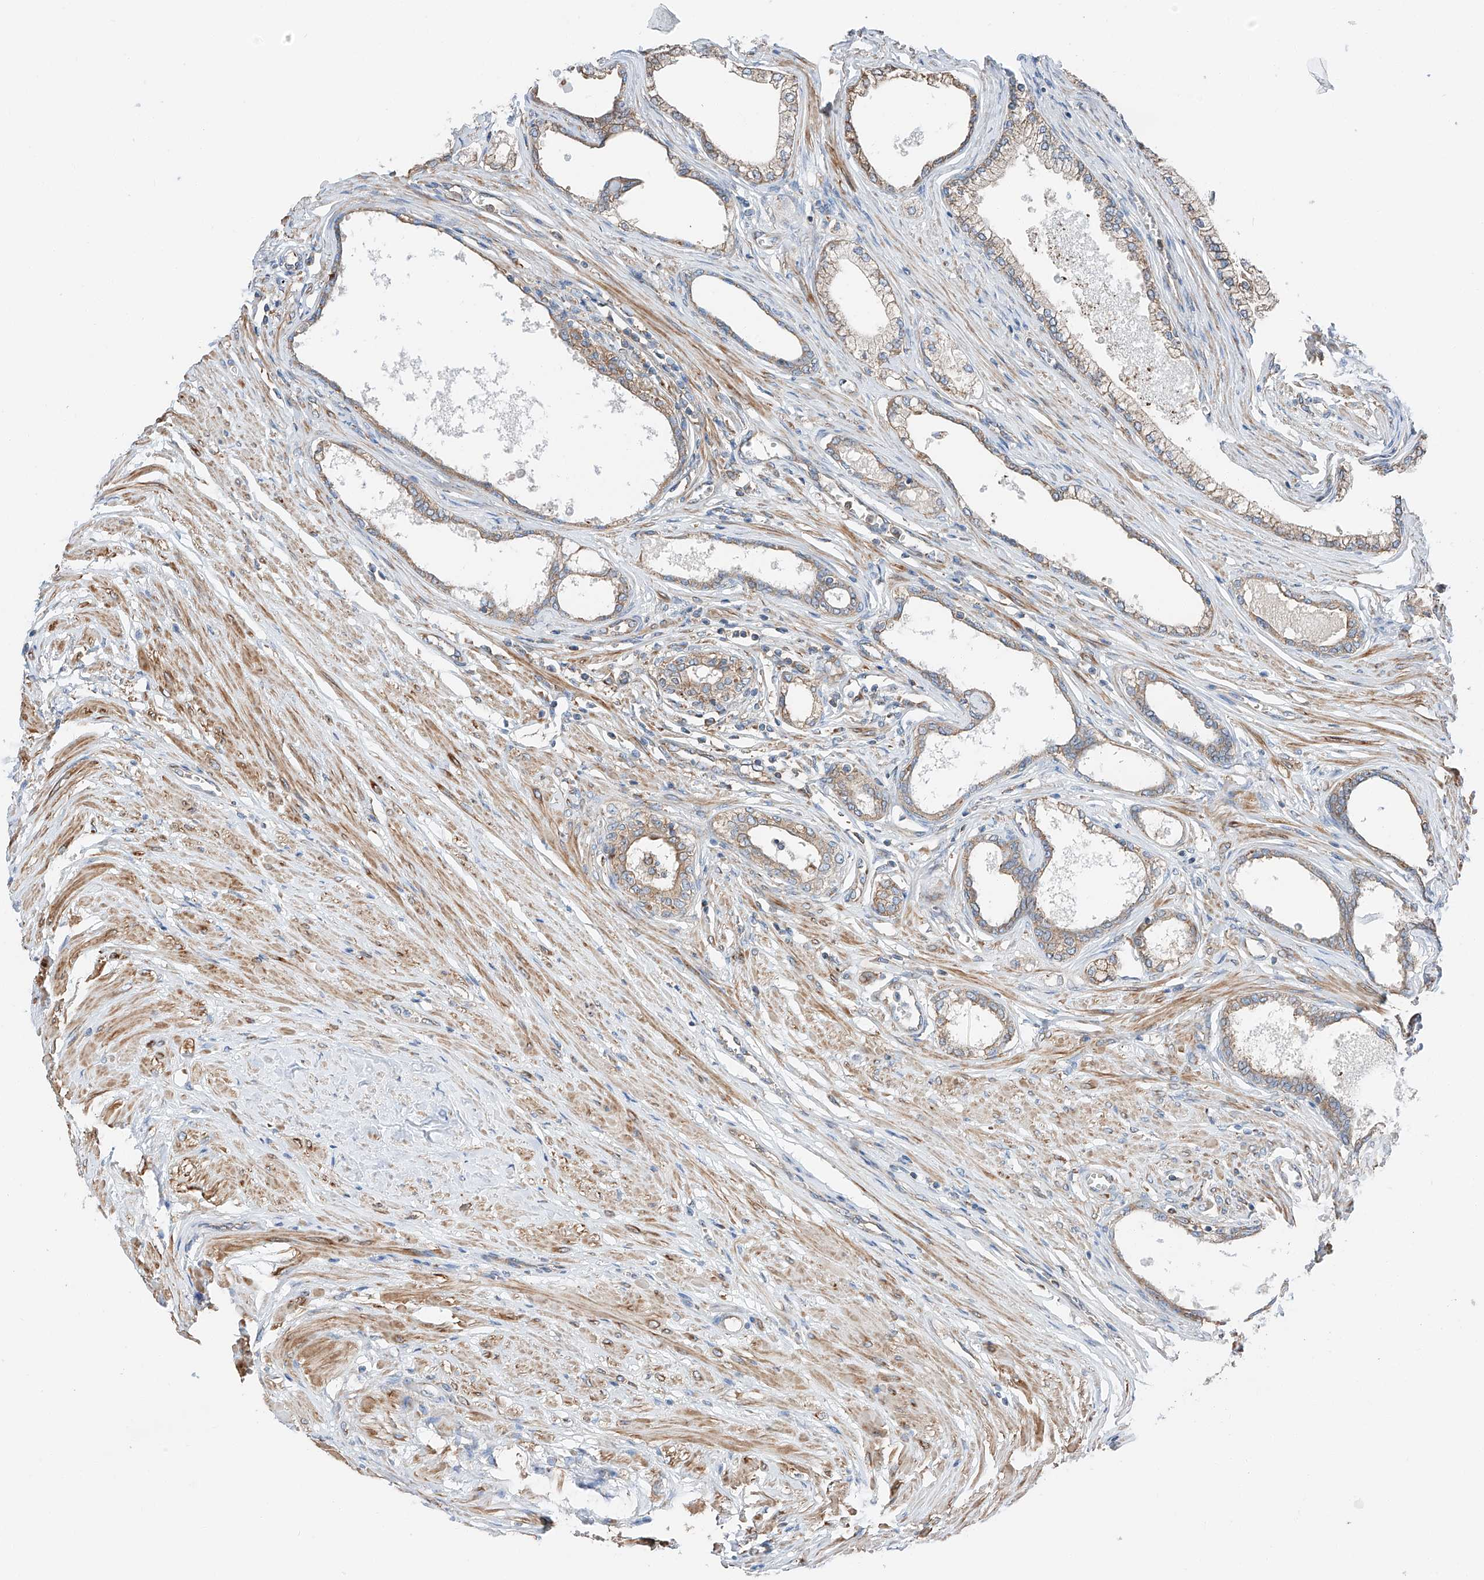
{"staining": {"intensity": "moderate", "quantity": "25%-75%", "location": "cytoplasmic/membranous"}, "tissue": "prostate", "cell_type": "Glandular cells", "image_type": "normal", "snomed": [{"axis": "morphology", "description": "Normal tissue, NOS"}, {"axis": "morphology", "description": "Urothelial carcinoma, Low grade"}, {"axis": "topography", "description": "Urinary bladder"}, {"axis": "topography", "description": "Prostate"}], "caption": "Approximately 25%-75% of glandular cells in benign human prostate display moderate cytoplasmic/membranous protein positivity as visualized by brown immunohistochemical staining.", "gene": "ZC3H15", "patient": {"sex": "male", "age": 60}}